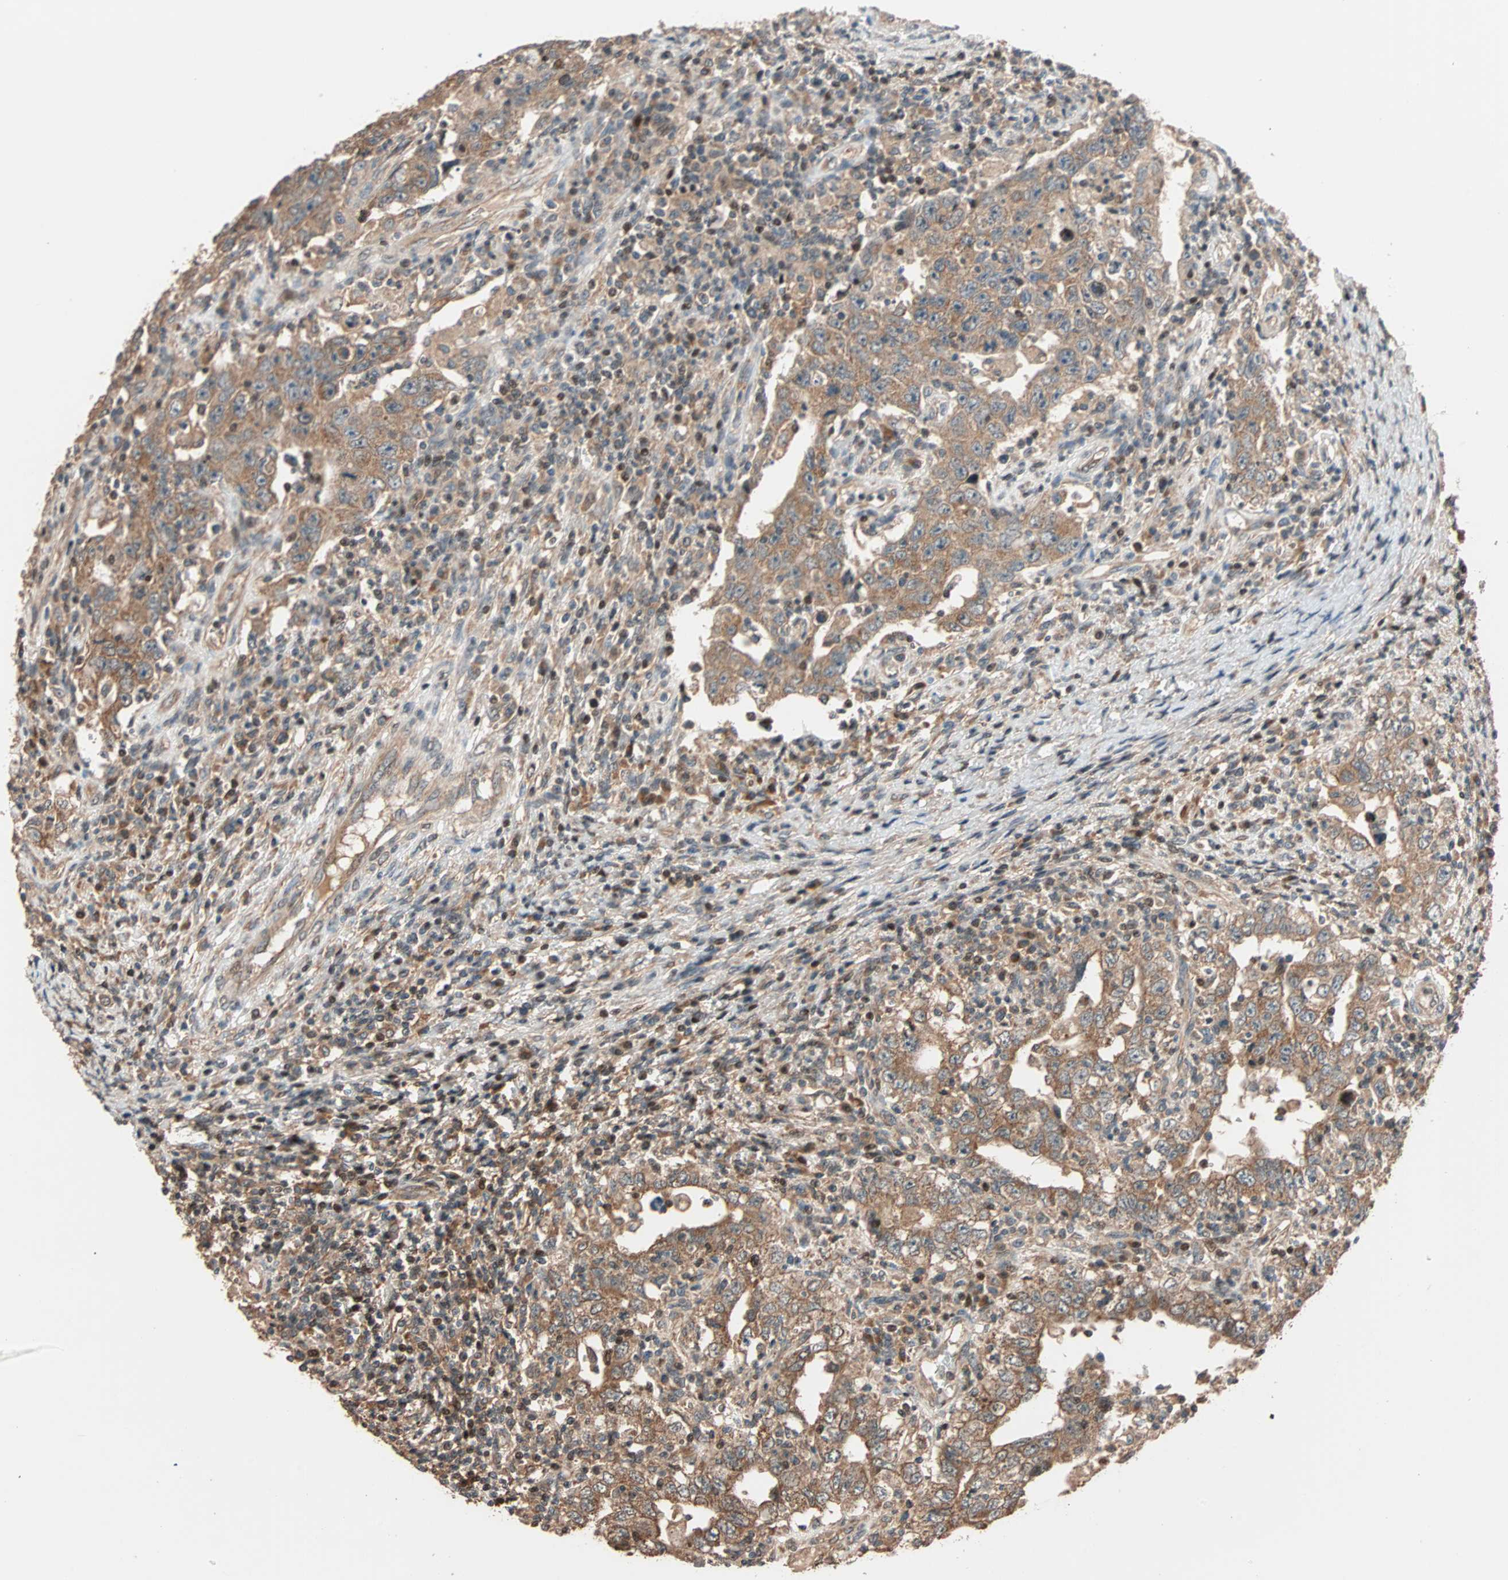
{"staining": {"intensity": "moderate", "quantity": ">75%", "location": "cytoplasmic/membranous"}, "tissue": "testis cancer", "cell_type": "Tumor cells", "image_type": "cancer", "snomed": [{"axis": "morphology", "description": "Carcinoma, Embryonal, NOS"}, {"axis": "topography", "description": "Testis"}], "caption": "The image shows immunohistochemical staining of testis cancer. There is moderate cytoplasmic/membranous positivity is present in approximately >75% of tumor cells.", "gene": "HECW1", "patient": {"sex": "male", "age": 26}}